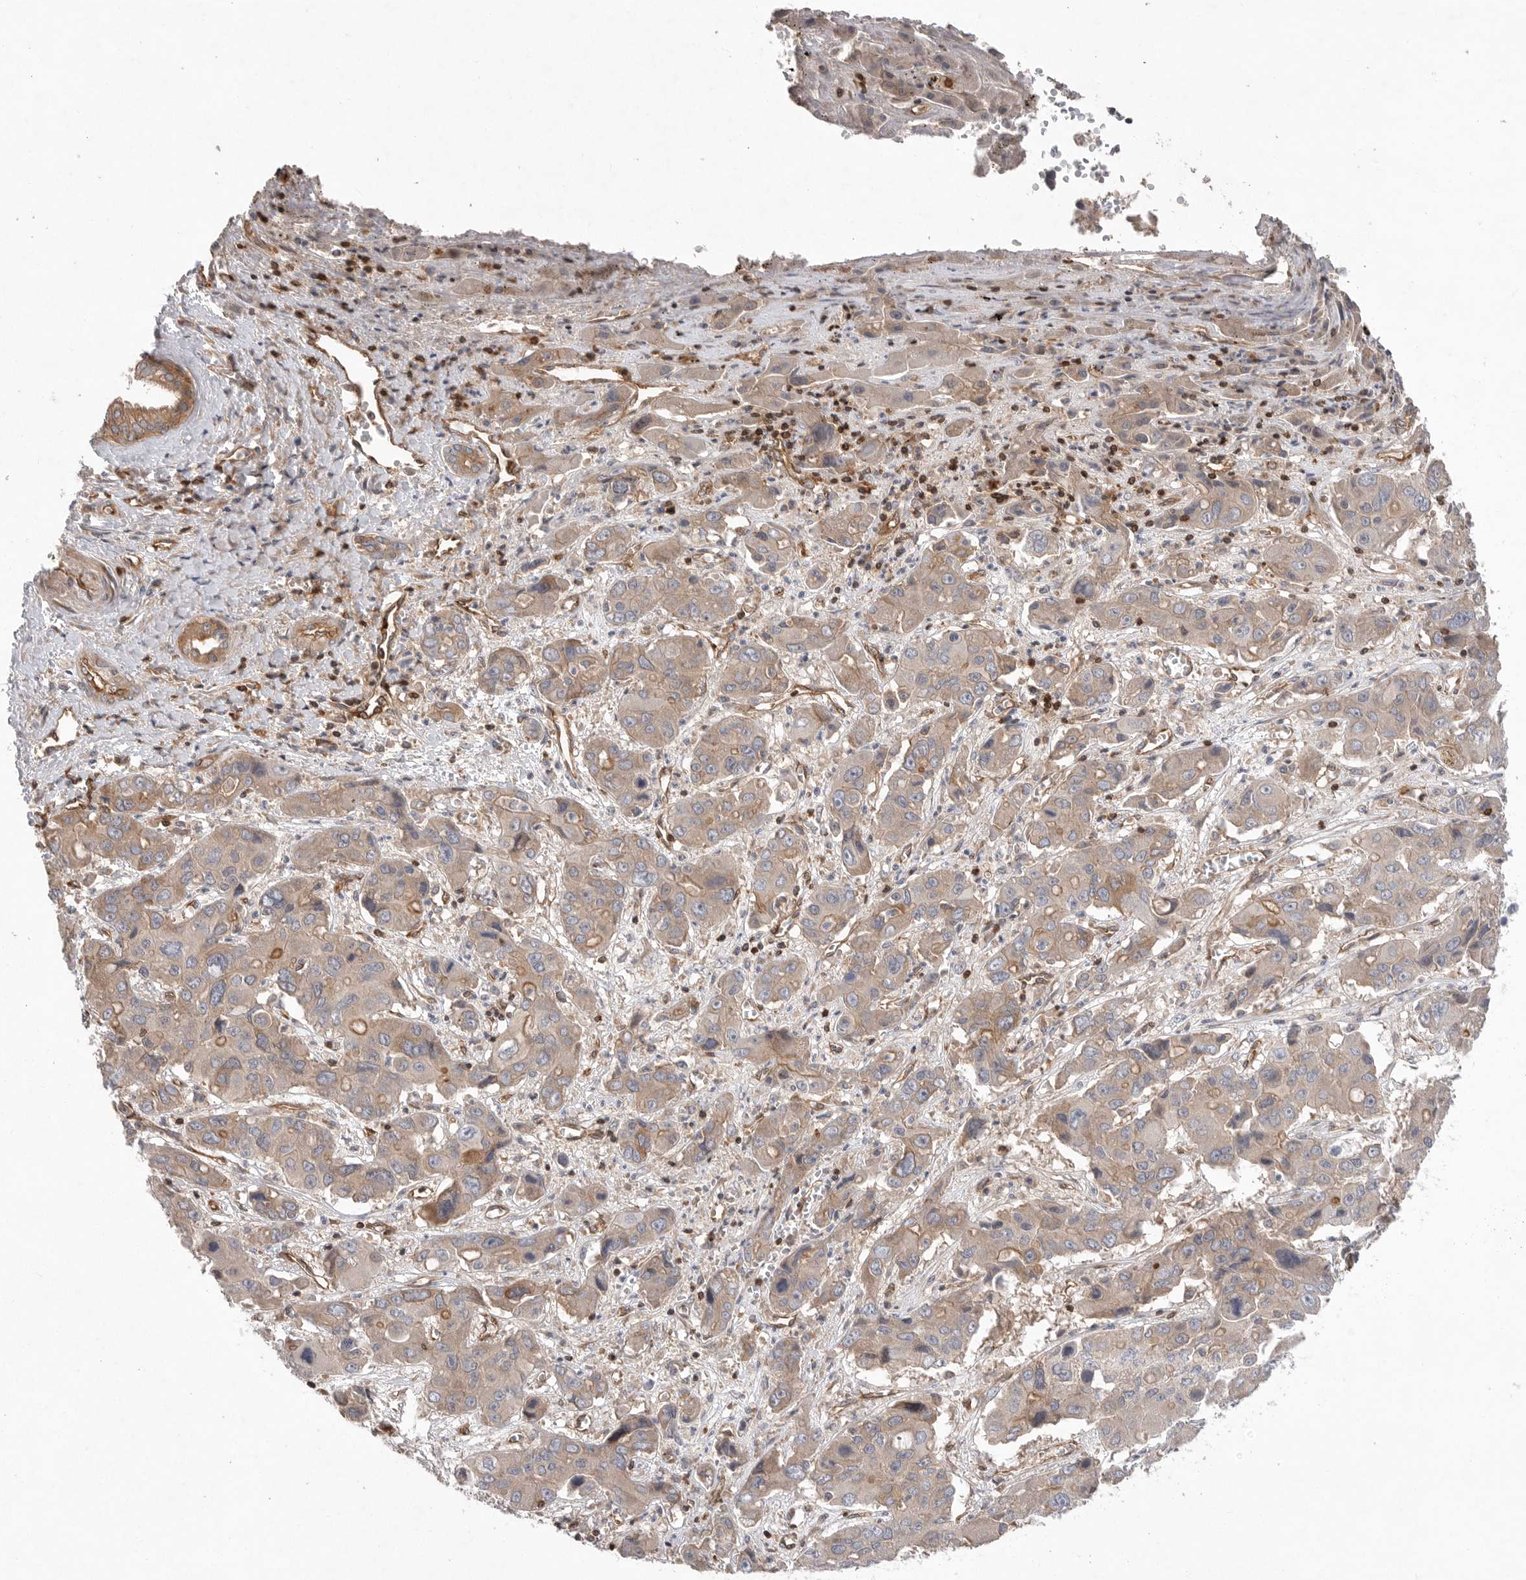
{"staining": {"intensity": "moderate", "quantity": "<25%", "location": "cytoplasmic/membranous"}, "tissue": "liver cancer", "cell_type": "Tumor cells", "image_type": "cancer", "snomed": [{"axis": "morphology", "description": "Cholangiocarcinoma"}, {"axis": "topography", "description": "Liver"}], "caption": "A photomicrograph of cholangiocarcinoma (liver) stained for a protein demonstrates moderate cytoplasmic/membranous brown staining in tumor cells. The protein is shown in brown color, while the nuclei are stained blue.", "gene": "PRKCH", "patient": {"sex": "male", "age": 67}}